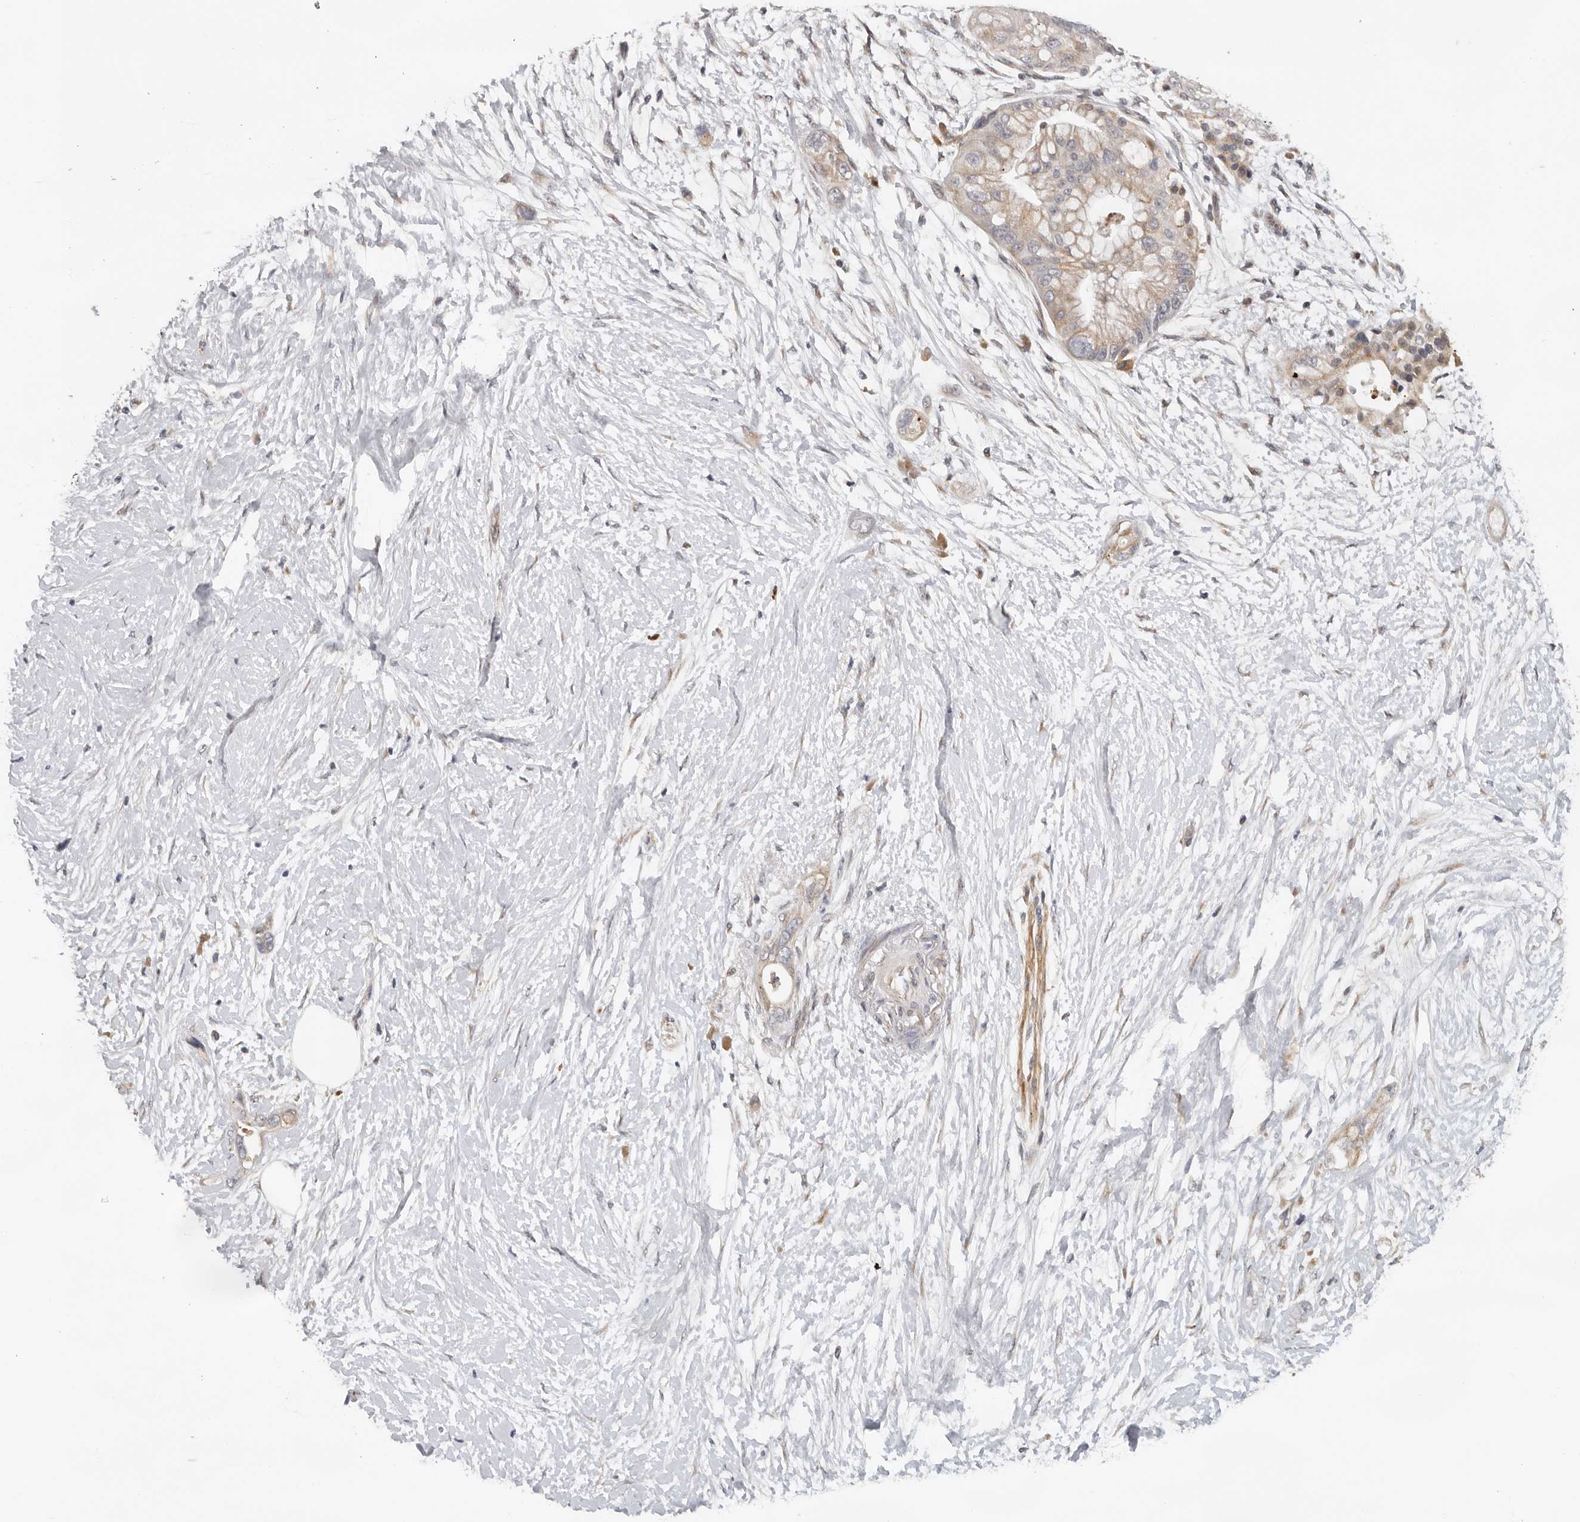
{"staining": {"intensity": "moderate", "quantity": ">75%", "location": "cytoplasmic/membranous"}, "tissue": "pancreatic cancer", "cell_type": "Tumor cells", "image_type": "cancer", "snomed": [{"axis": "morphology", "description": "Adenocarcinoma, NOS"}, {"axis": "topography", "description": "Pancreas"}], "caption": "Pancreatic adenocarcinoma stained with DAB (3,3'-diaminobenzidine) IHC reveals medium levels of moderate cytoplasmic/membranous staining in approximately >75% of tumor cells.", "gene": "RNF157", "patient": {"sex": "male", "age": 53}}